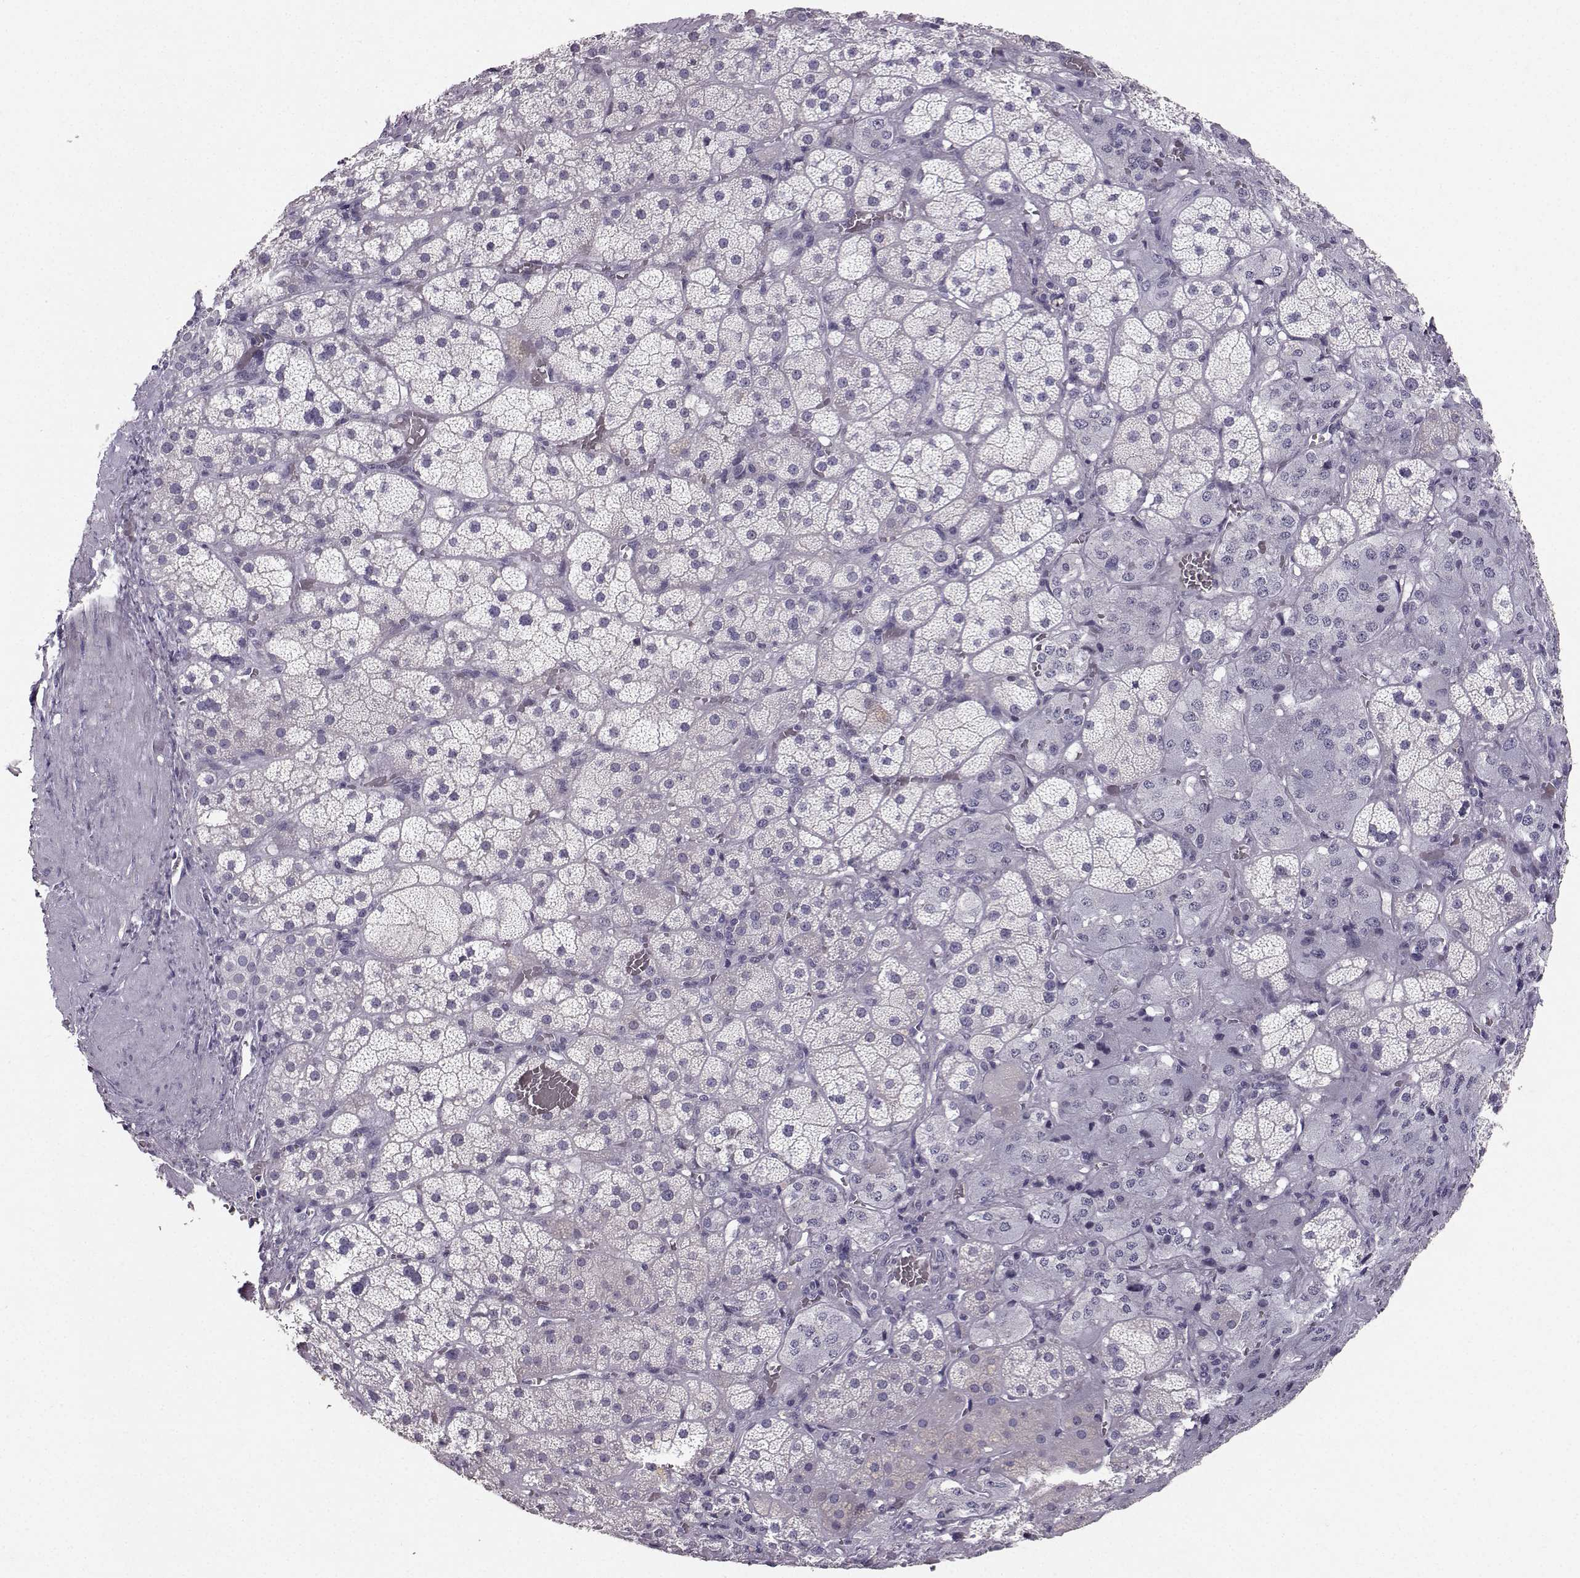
{"staining": {"intensity": "negative", "quantity": "none", "location": "none"}, "tissue": "adrenal gland", "cell_type": "Glandular cells", "image_type": "normal", "snomed": [{"axis": "morphology", "description": "Normal tissue, NOS"}, {"axis": "topography", "description": "Adrenal gland"}], "caption": "Human adrenal gland stained for a protein using IHC demonstrates no positivity in glandular cells.", "gene": "PKP2", "patient": {"sex": "male", "age": 57}}